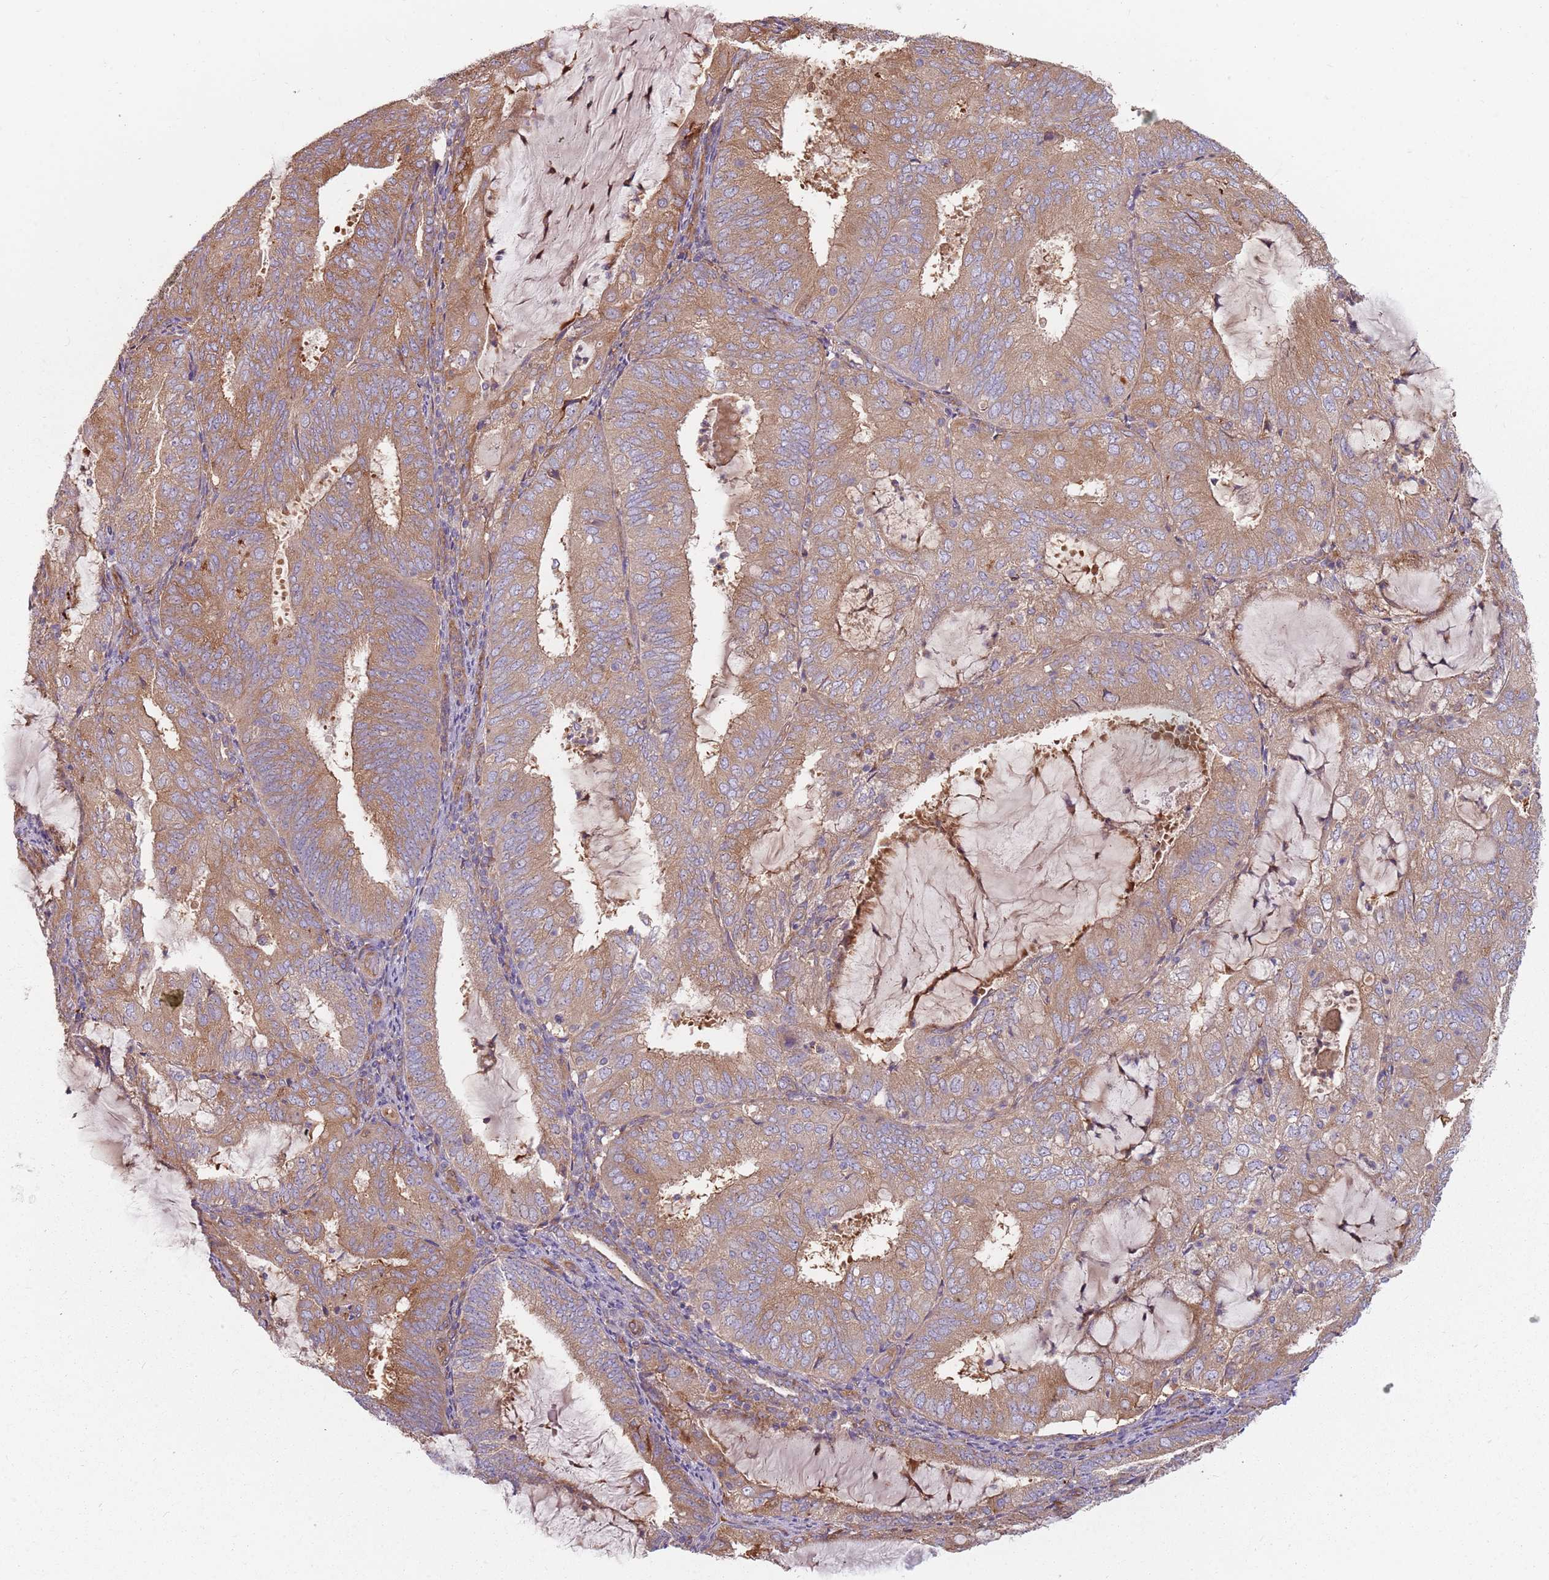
{"staining": {"intensity": "moderate", "quantity": ">75%", "location": "cytoplasmic/membranous"}, "tissue": "endometrial cancer", "cell_type": "Tumor cells", "image_type": "cancer", "snomed": [{"axis": "morphology", "description": "Adenocarcinoma, NOS"}, {"axis": "topography", "description": "Endometrium"}], "caption": "Immunohistochemistry photomicrograph of human endometrial adenocarcinoma stained for a protein (brown), which shows medium levels of moderate cytoplasmic/membranous expression in approximately >75% of tumor cells.", "gene": "SPDL1", "patient": {"sex": "female", "age": 81}}